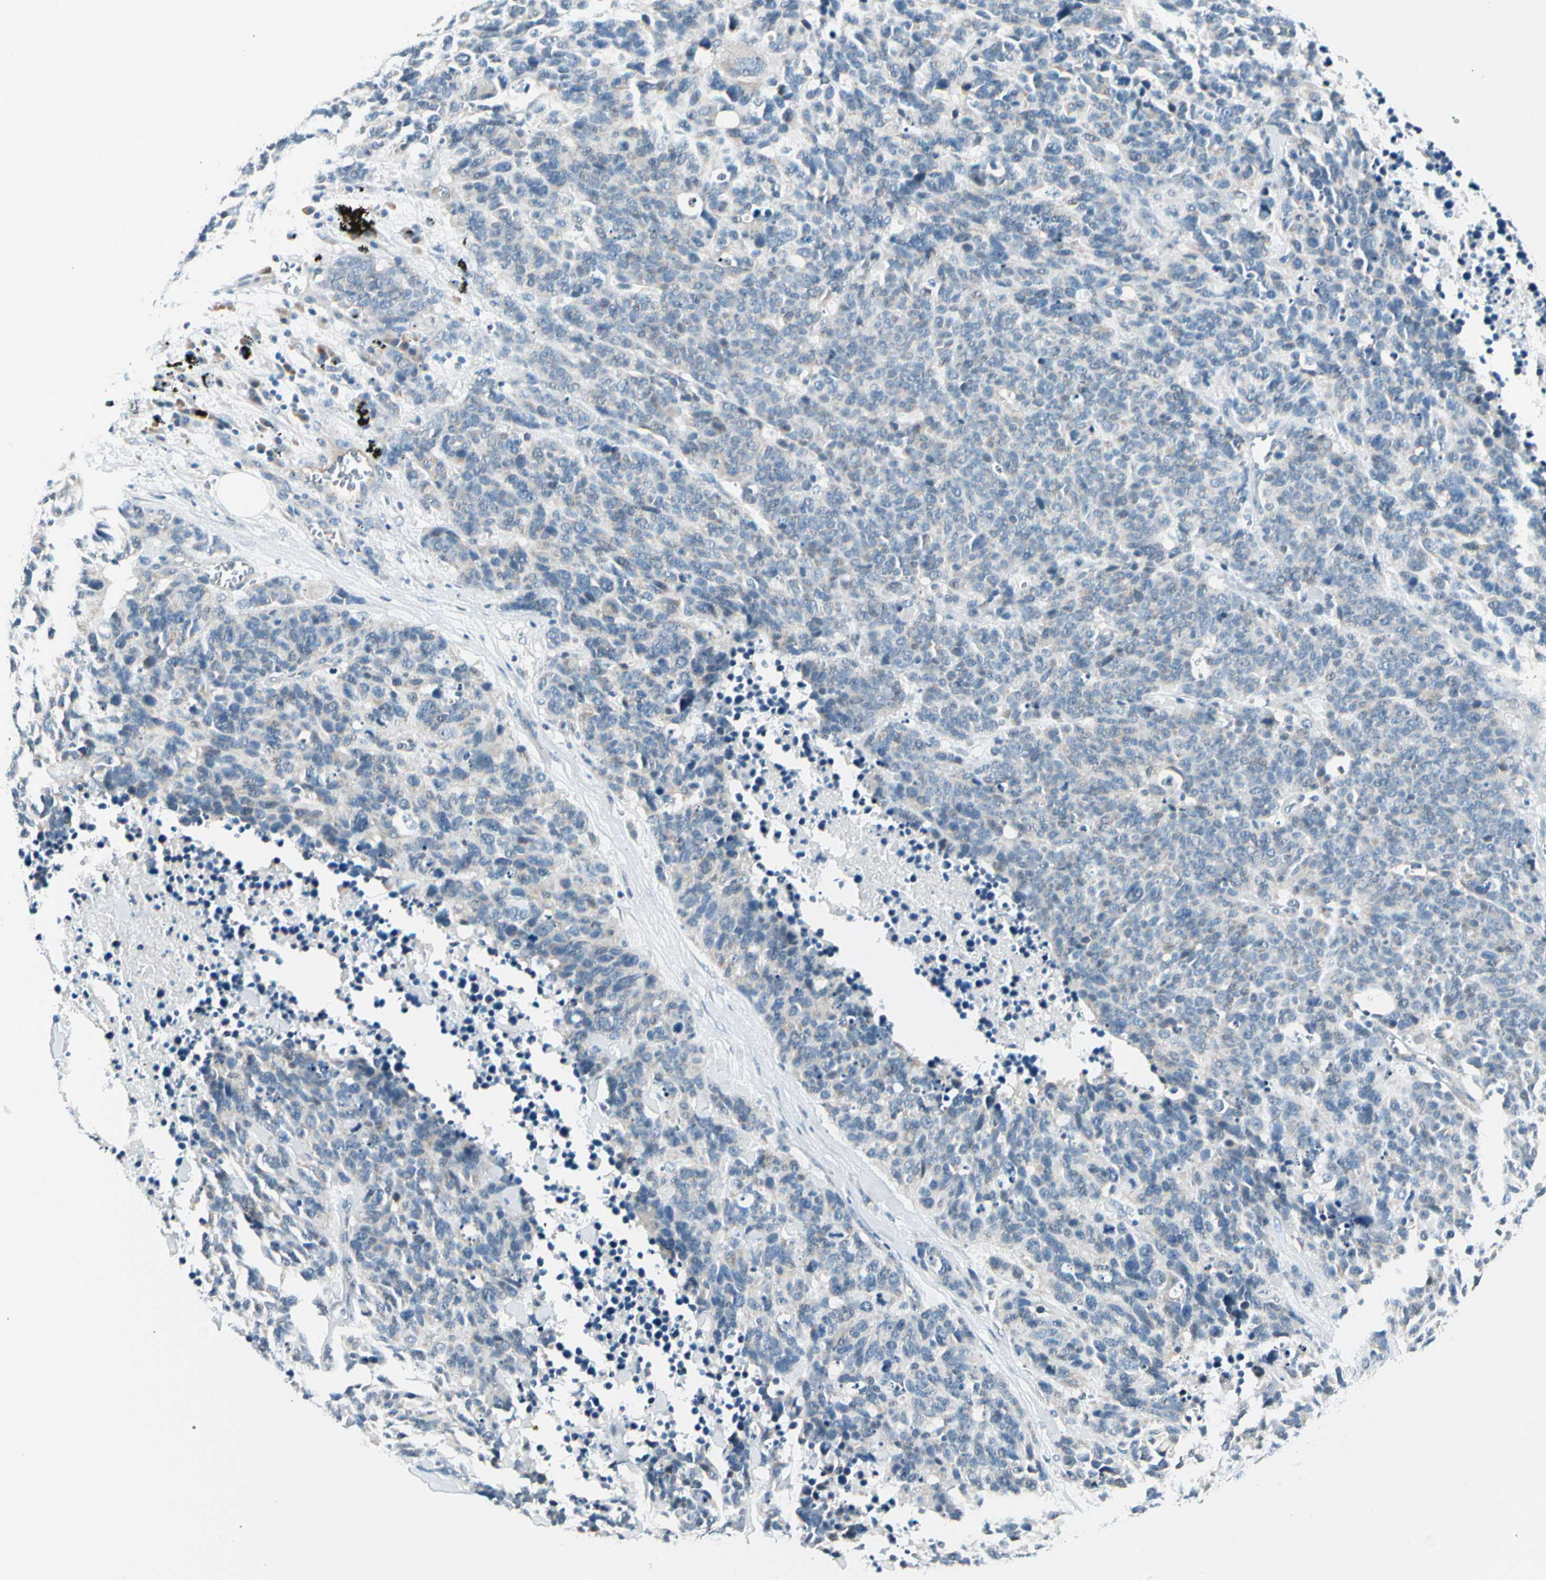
{"staining": {"intensity": "negative", "quantity": "none", "location": "none"}, "tissue": "lung cancer", "cell_type": "Tumor cells", "image_type": "cancer", "snomed": [{"axis": "morphology", "description": "Neoplasm, malignant, NOS"}, {"axis": "topography", "description": "Lung"}], "caption": "The immunohistochemistry image has no significant expression in tumor cells of lung malignant neoplasm tissue.", "gene": "ZSCAN1", "patient": {"sex": "female", "age": 58}}